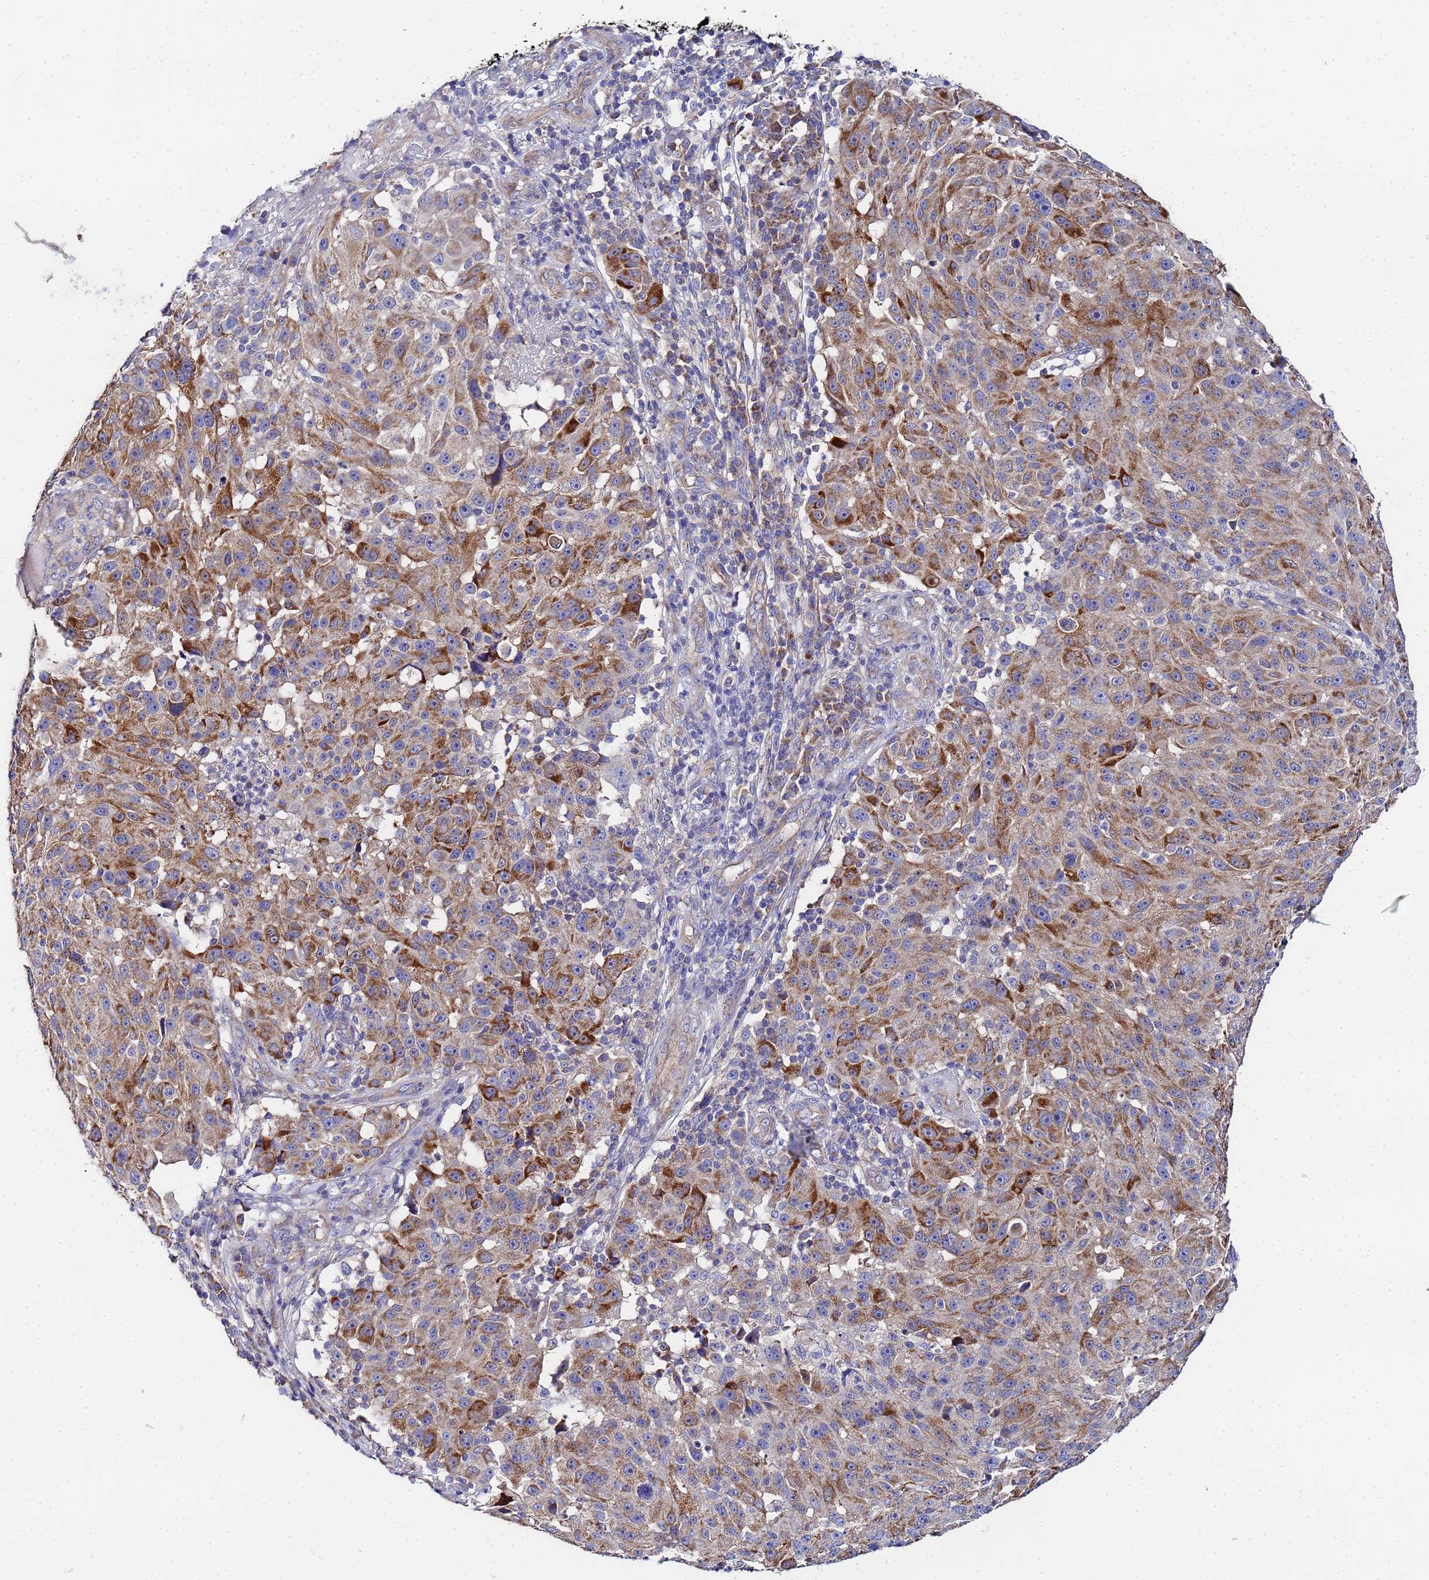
{"staining": {"intensity": "moderate", "quantity": ">75%", "location": "cytoplasmic/membranous"}, "tissue": "melanoma", "cell_type": "Tumor cells", "image_type": "cancer", "snomed": [{"axis": "morphology", "description": "Malignant melanoma, NOS"}, {"axis": "topography", "description": "Skin"}], "caption": "A medium amount of moderate cytoplasmic/membranous positivity is seen in approximately >75% of tumor cells in malignant melanoma tissue.", "gene": "FAHD2A", "patient": {"sex": "male", "age": 53}}